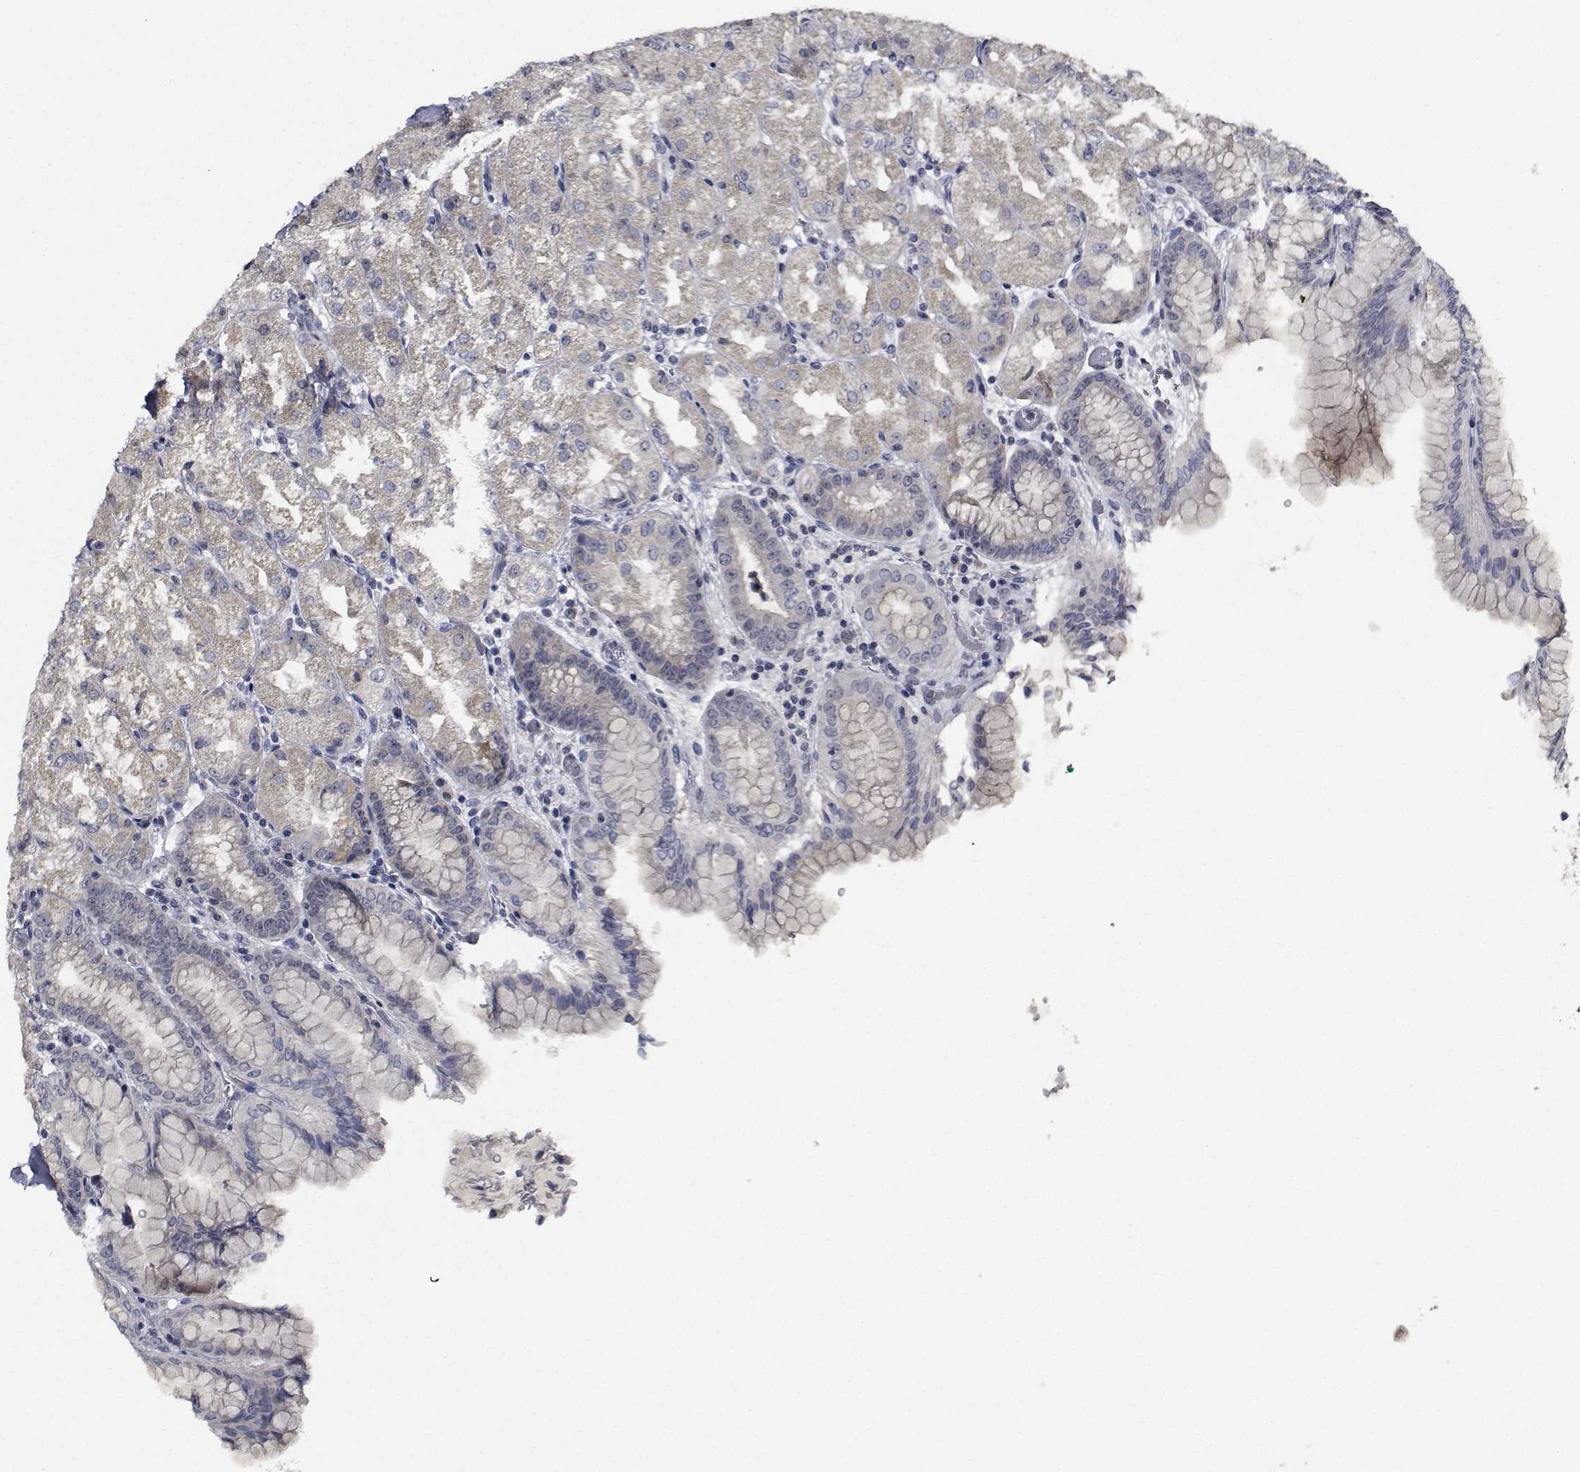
{"staining": {"intensity": "weak", "quantity": "25%-75%", "location": "cytoplasmic/membranous"}, "tissue": "stomach", "cell_type": "Glandular cells", "image_type": "normal", "snomed": [{"axis": "morphology", "description": "Normal tissue, NOS"}, {"axis": "topography", "description": "Stomach, upper"}, {"axis": "topography", "description": "Stomach"}, {"axis": "topography", "description": "Stomach, lower"}], "caption": "Immunohistochemistry (IHC) of normal human stomach shows low levels of weak cytoplasmic/membranous positivity in approximately 25%-75% of glandular cells. (Brightfield microscopy of DAB IHC at high magnification).", "gene": "NVL", "patient": {"sex": "male", "age": 62}}